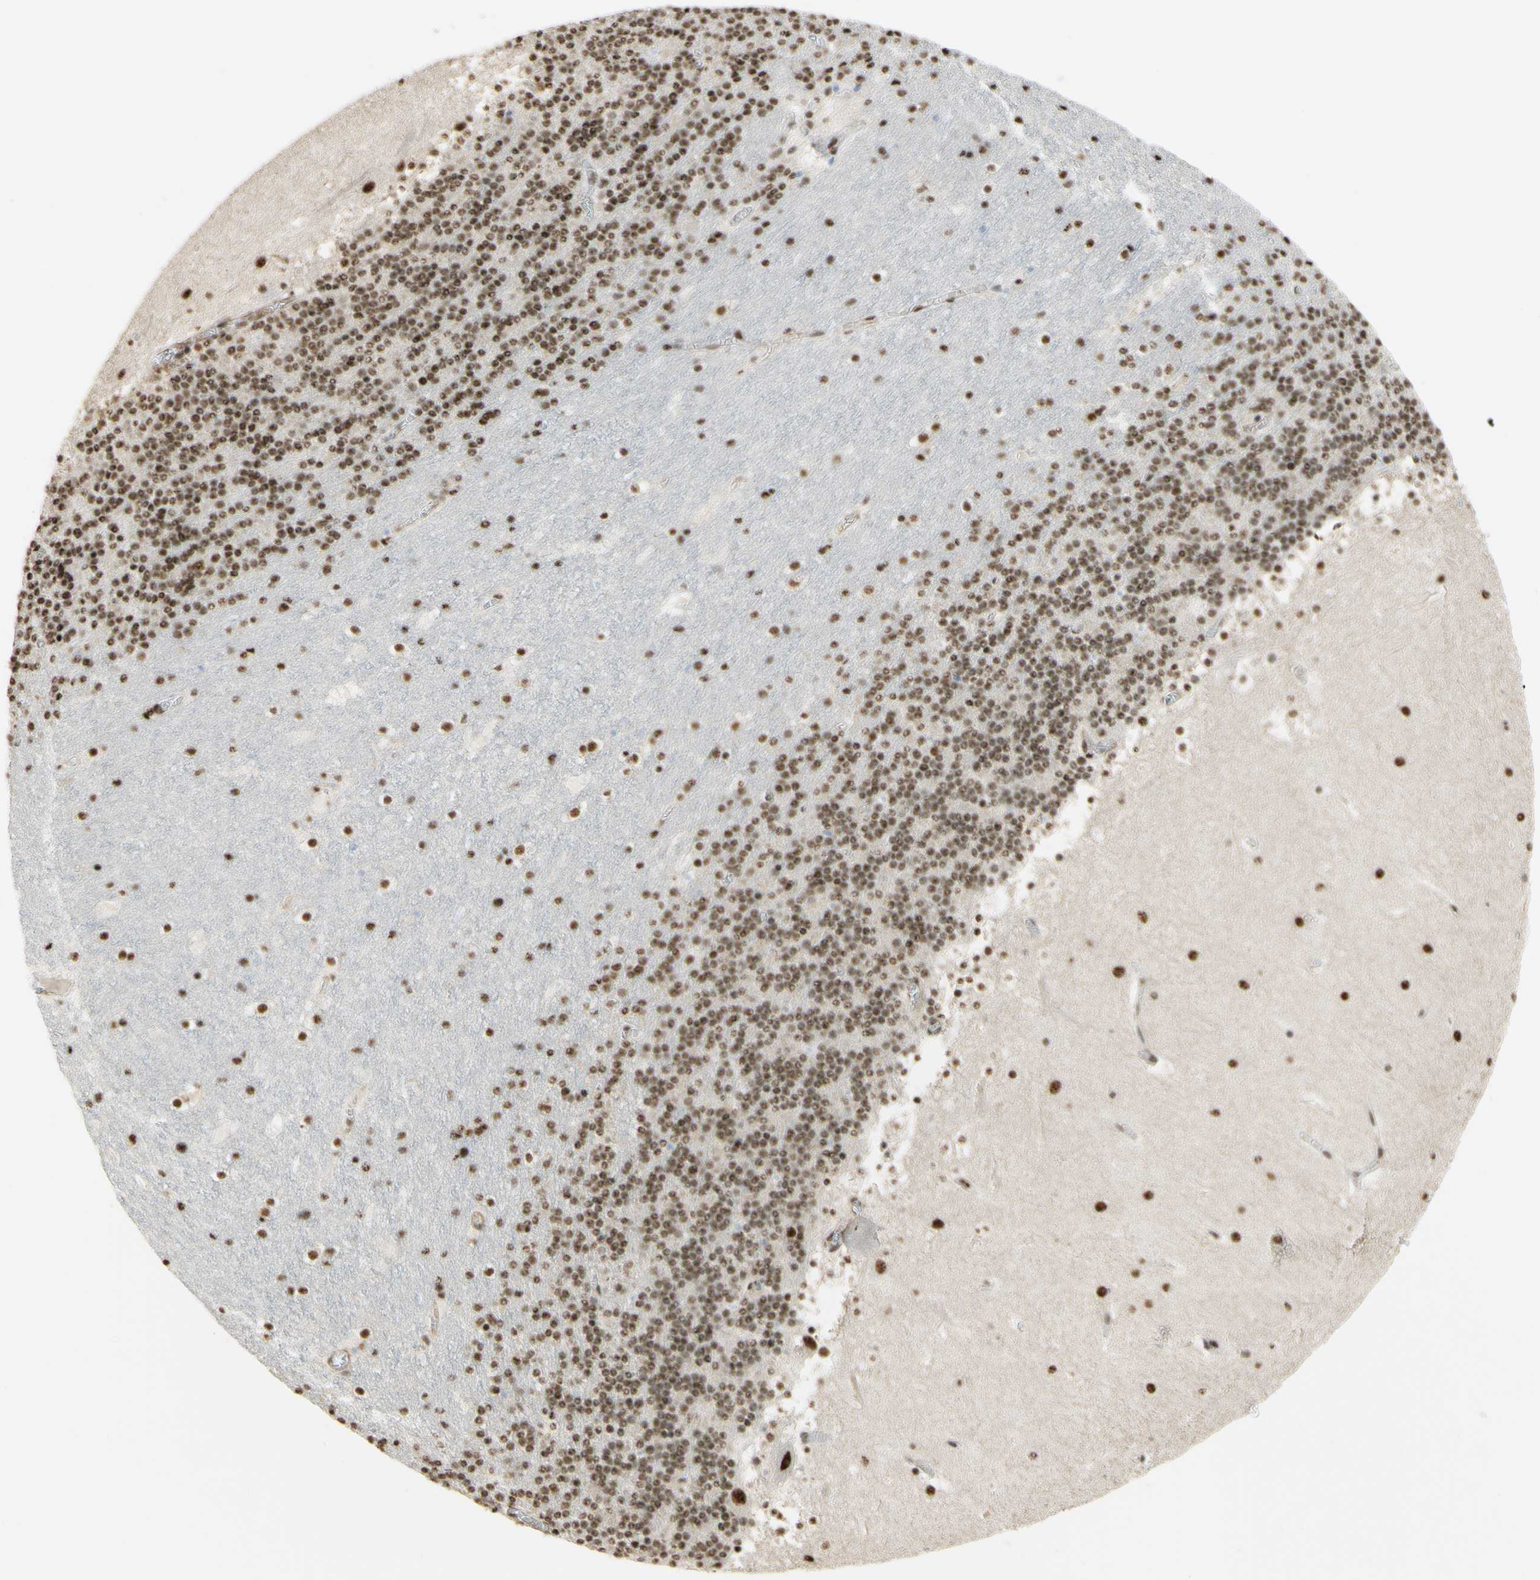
{"staining": {"intensity": "moderate", "quantity": ">75%", "location": "nuclear"}, "tissue": "cerebellum", "cell_type": "Cells in granular layer", "image_type": "normal", "snomed": [{"axis": "morphology", "description": "Normal tissue, NOS"}, {"axis": "topography", "description": "Cerebellum"}], "caption": "Human cerebellum stained for a protein (brown) displays moderate nuclear positive staining in approximately >75% of cells in granular layer.", "gene": "SAP18", "patient": {"sex": "male", "age": 45}}